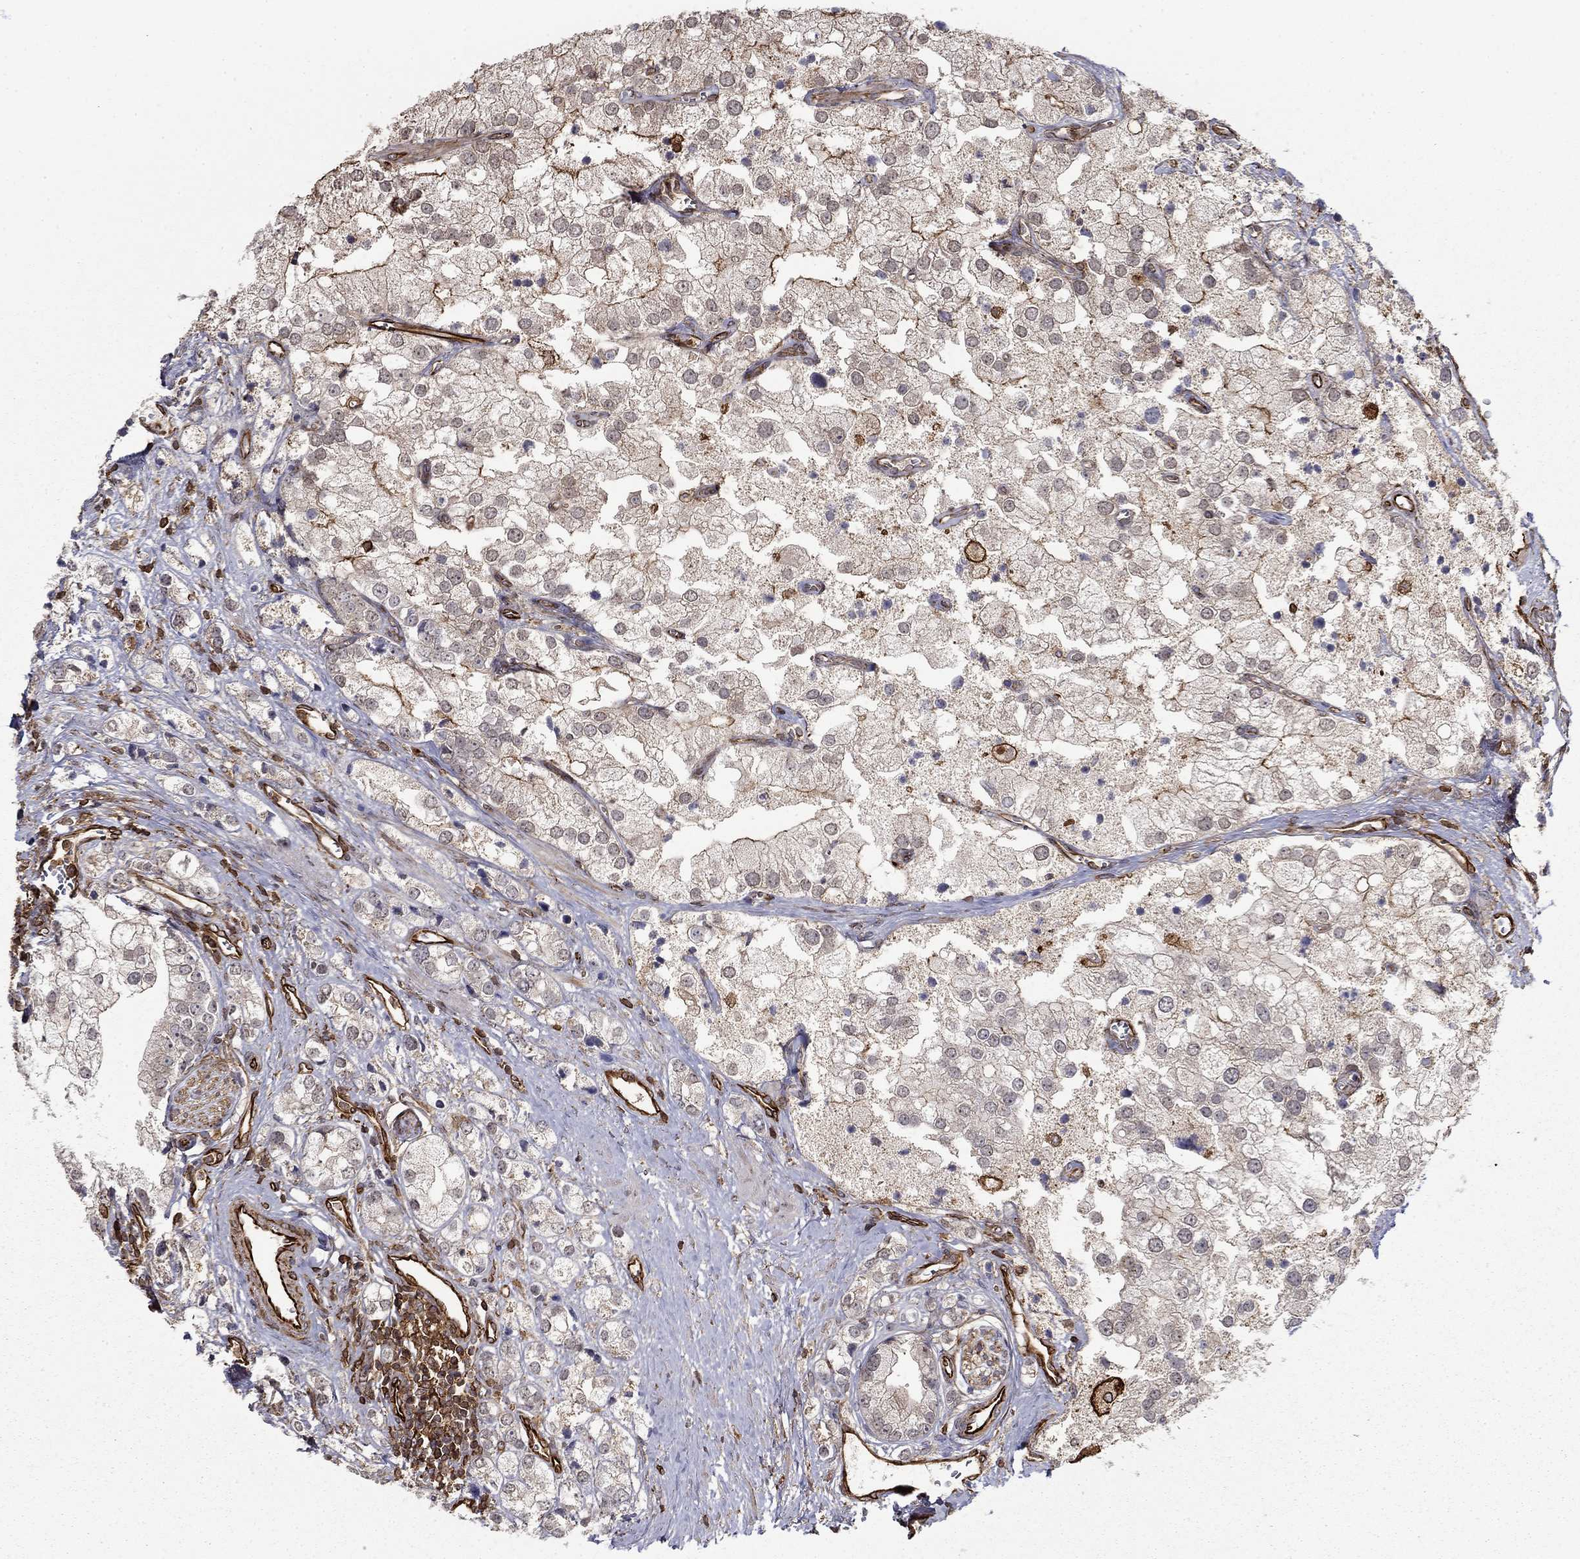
{"staining": {"intensity": "moderate", "quantity": "<25%", "location": "cytoplasmic/membranous"}, "tissue": "prostate cancer", "cell_type": "Tumor cells", "image_type": "cancer", "snomed": [{"axis": "morphology", "description": "Adenocarcinoma, NOS"}, {"axis": "topography", "description": "Prostate and seminal vesicle, NOS"}, {"axis": "topography", "description": "Prostate"}], "caption": "IHC photomicrograph of neoplastic tissue: prostate cancer stained using immunohistochemistry displays low levels of moderate protein expression localized specifically in the cytoplasmic/membranous of tumor cells, appearing as a cytoplasmic/membranous brown color.", "gene": "ADM", "patient": {"sex": "male", "age": 79}}